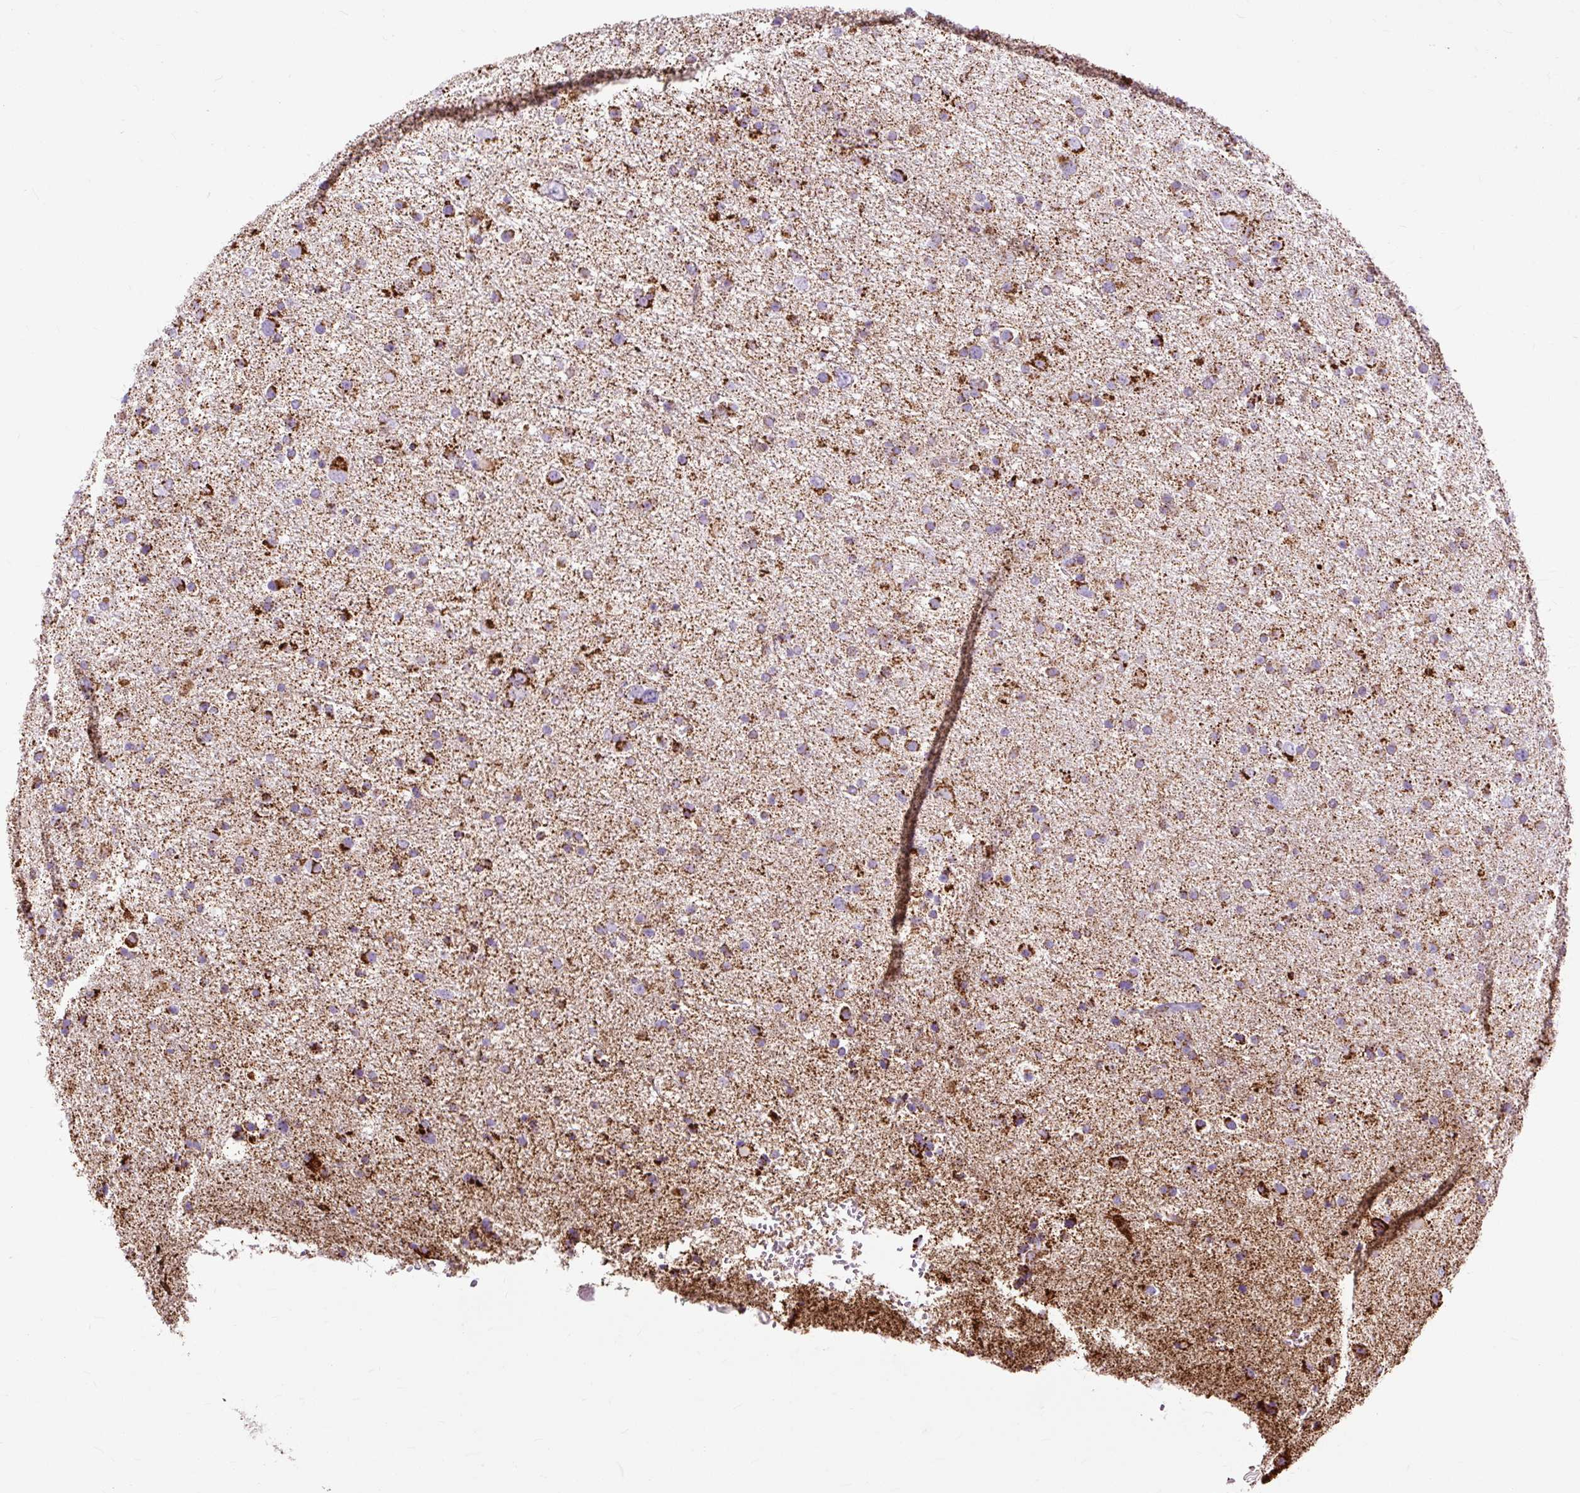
{"staining": {"intensity": "strong", "quantity": ">75%", "location": "cytoplasmic/membranous"}, "tissue": "glioma", "cell_type": "Tumor cells", "image_type": "cancer", "snomed": [{"axis": "morphology", "description": "Glioma, malignant, Low grade"}, {"axis": "topography", "description": "Brain"}], "caption": "This micrograph reveals malignant low-grade glioma stained with IHC to label a protein in brown. The cytoplasmic/membranous of tumor cells show strong positivity for the protein. Nuclei are counter-stained blue.", "gene": "DLAT", "patient": {"sex": "female", "age": 32}}